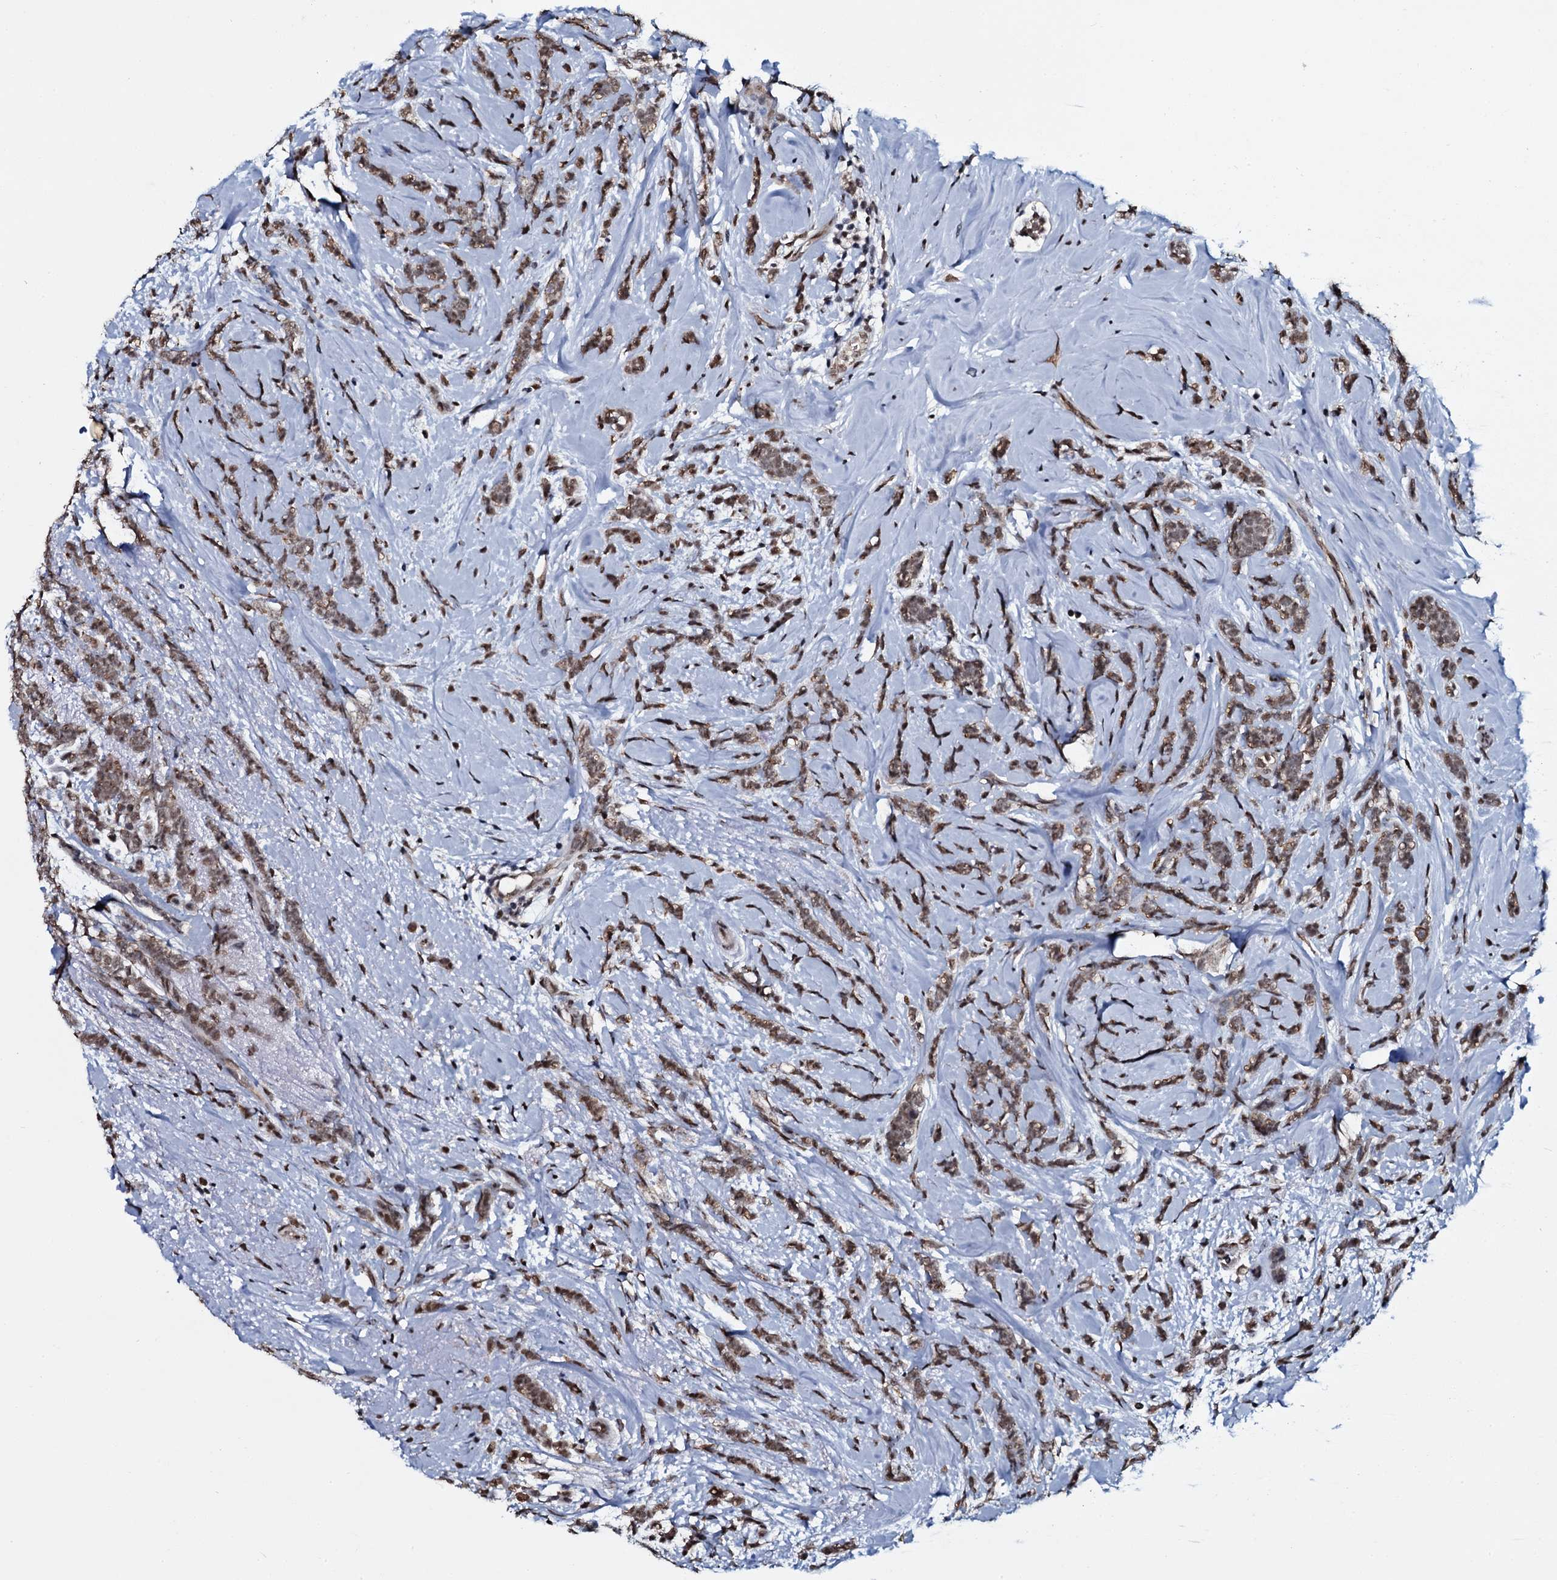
{"staining": {"intensity": "moderate", "quantity": ">75%", "location": "cytoplasmic/membranous,nuclear"}, "tissue": "breast cancer", "cell_type": "Tumor cells", "image_type": "cancer", "snomed": [{"axis": "morphology", "description": "Lobular carcinoma"}, {"axis": "topography", "description": "Breast"}], "caption": "A micrograph showing moderate cytoplasmic/membranous and nuclear positivity in approximately >75% of tumor cells in breast lobular carcinoma, as visualized by brown immunohistochemical staining.", "gene": "SH2D4B", "patient": {"sex": "female", "age": 58}}